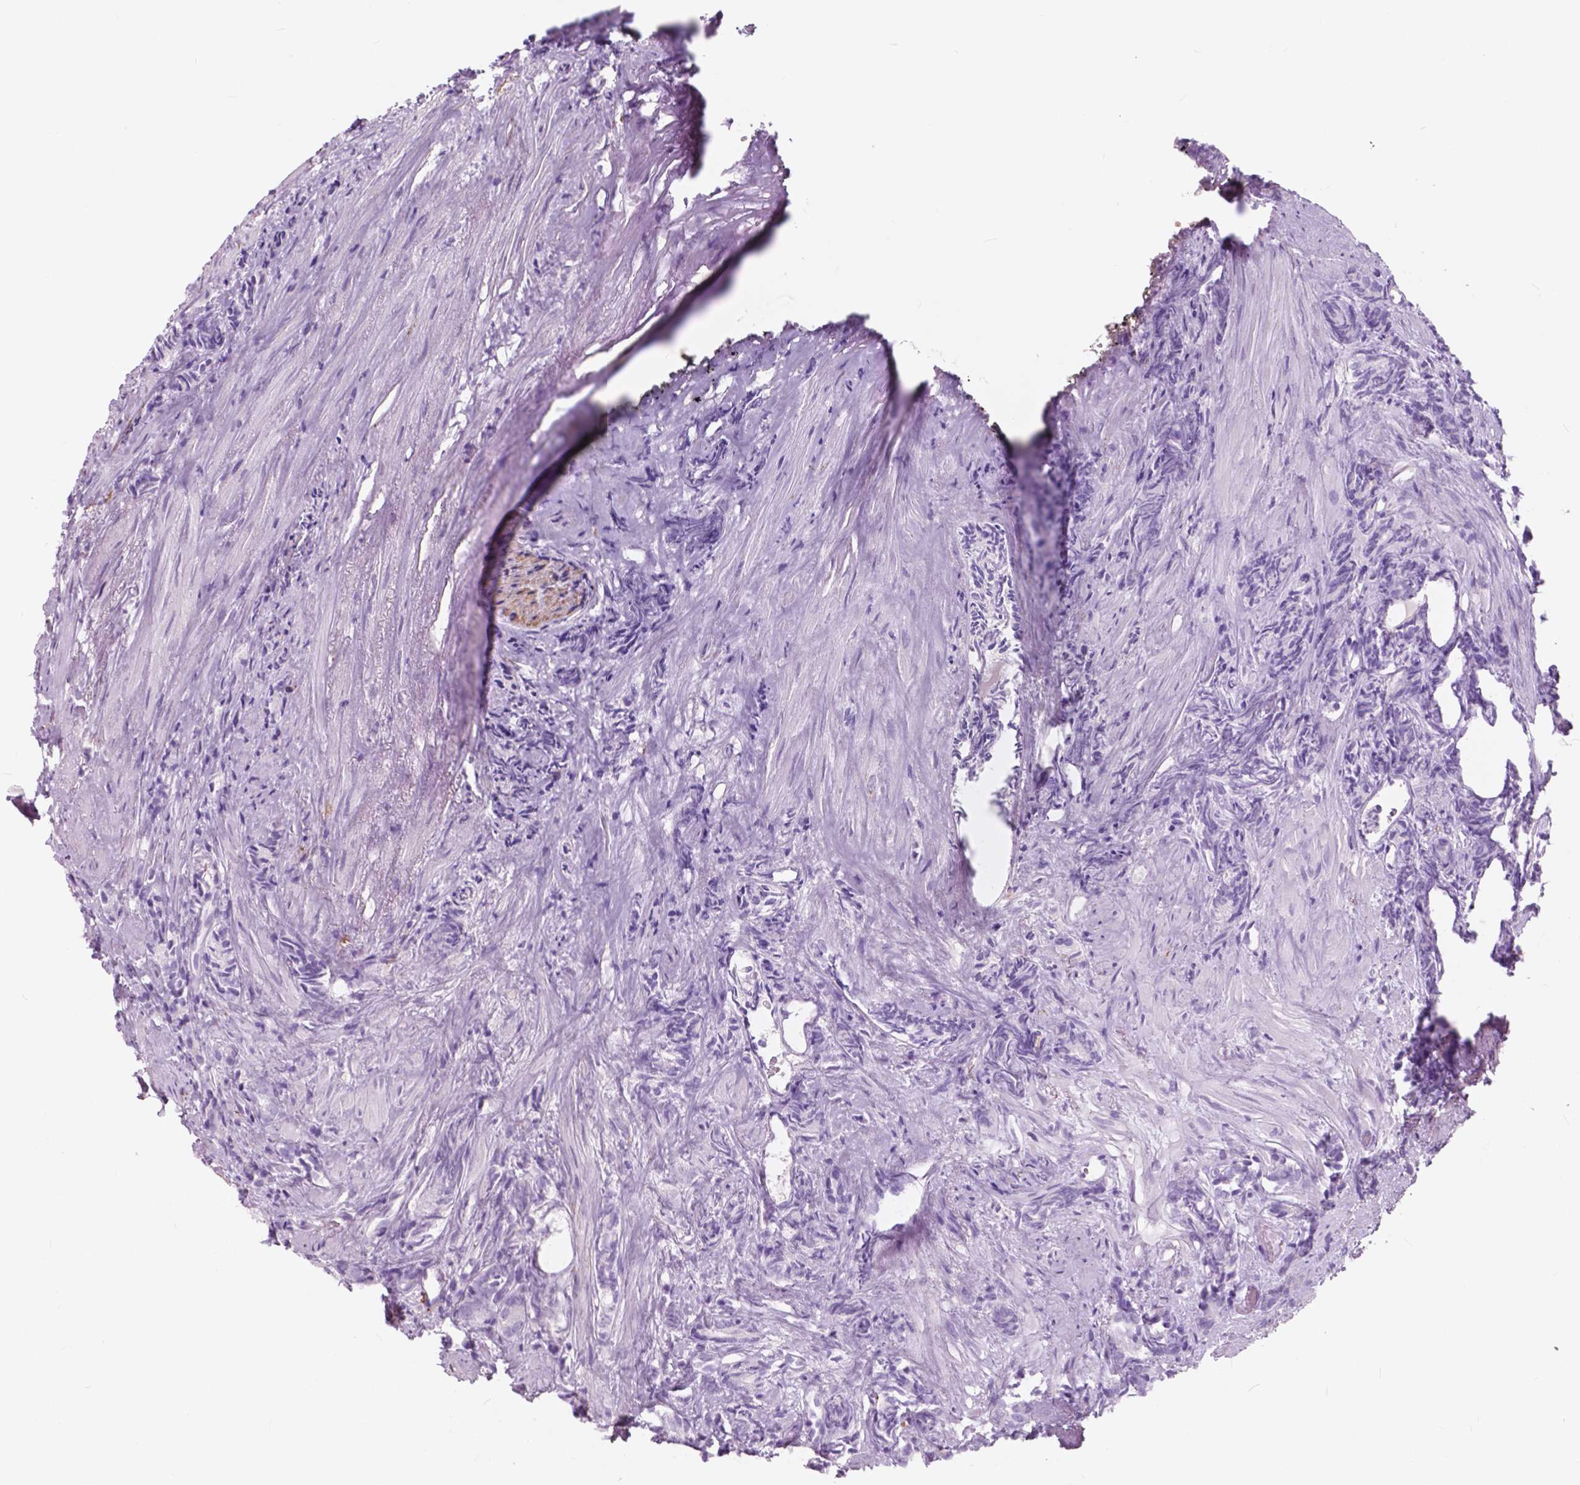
{"staining": {"intensity": "negative", "quantity": "none", "location": "none"}, "tissue": "prostate cancer", "cell_type": "Tumor cells", "image_type": "cancer", "snomed": [{"axis": "morphology", "description": "Adenocarcinoma, High grade"}, {"axis": "topography", "description": "Prostate"}], "caption": "Prostate cancer (high-grade adenocarcinoma) was stained to show a protein in brown. There is no significant positivity in tumor cells.", "gene": "FXYD2", "patient": {"sex": "male", "age": 84}}